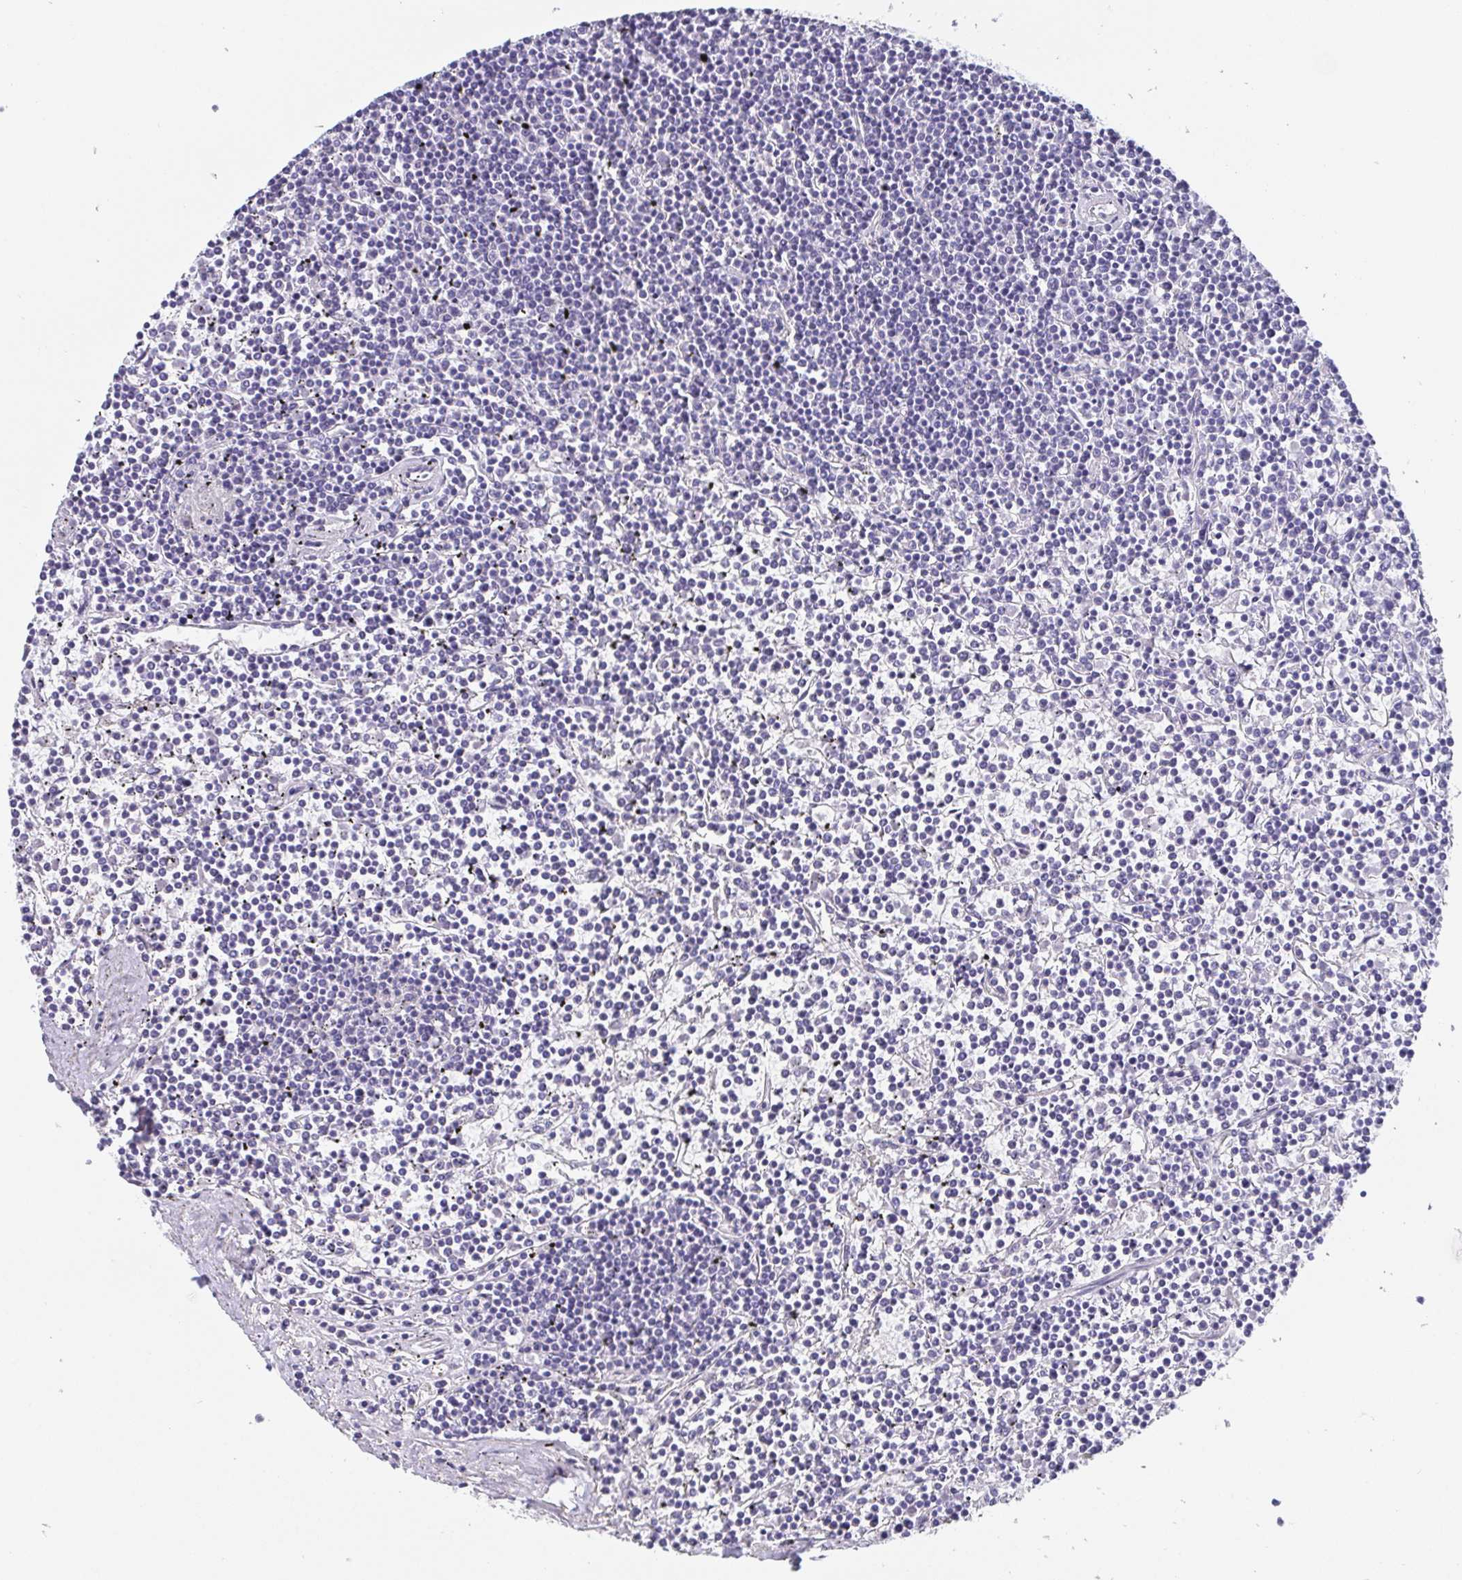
{"staining": {"intensity": "negative", "quantity": "none", "location": "none"}, "tissue": "lymphoma", "cell_type": "Tumor cells", "image_type": "cancer", "snomed": [{"axis": "morphology", "description": "Malignant lymphoma, non-Hodgkin's type, Low grade"}, {"axis": "topography", "description": "Spleen"}], "caption": "Immunohistochemical staining of human lymphoma exhibits no significant positivity in tumor cells.", "gene": "SCGN", "patient": {"sex": "female", "age": 19}}